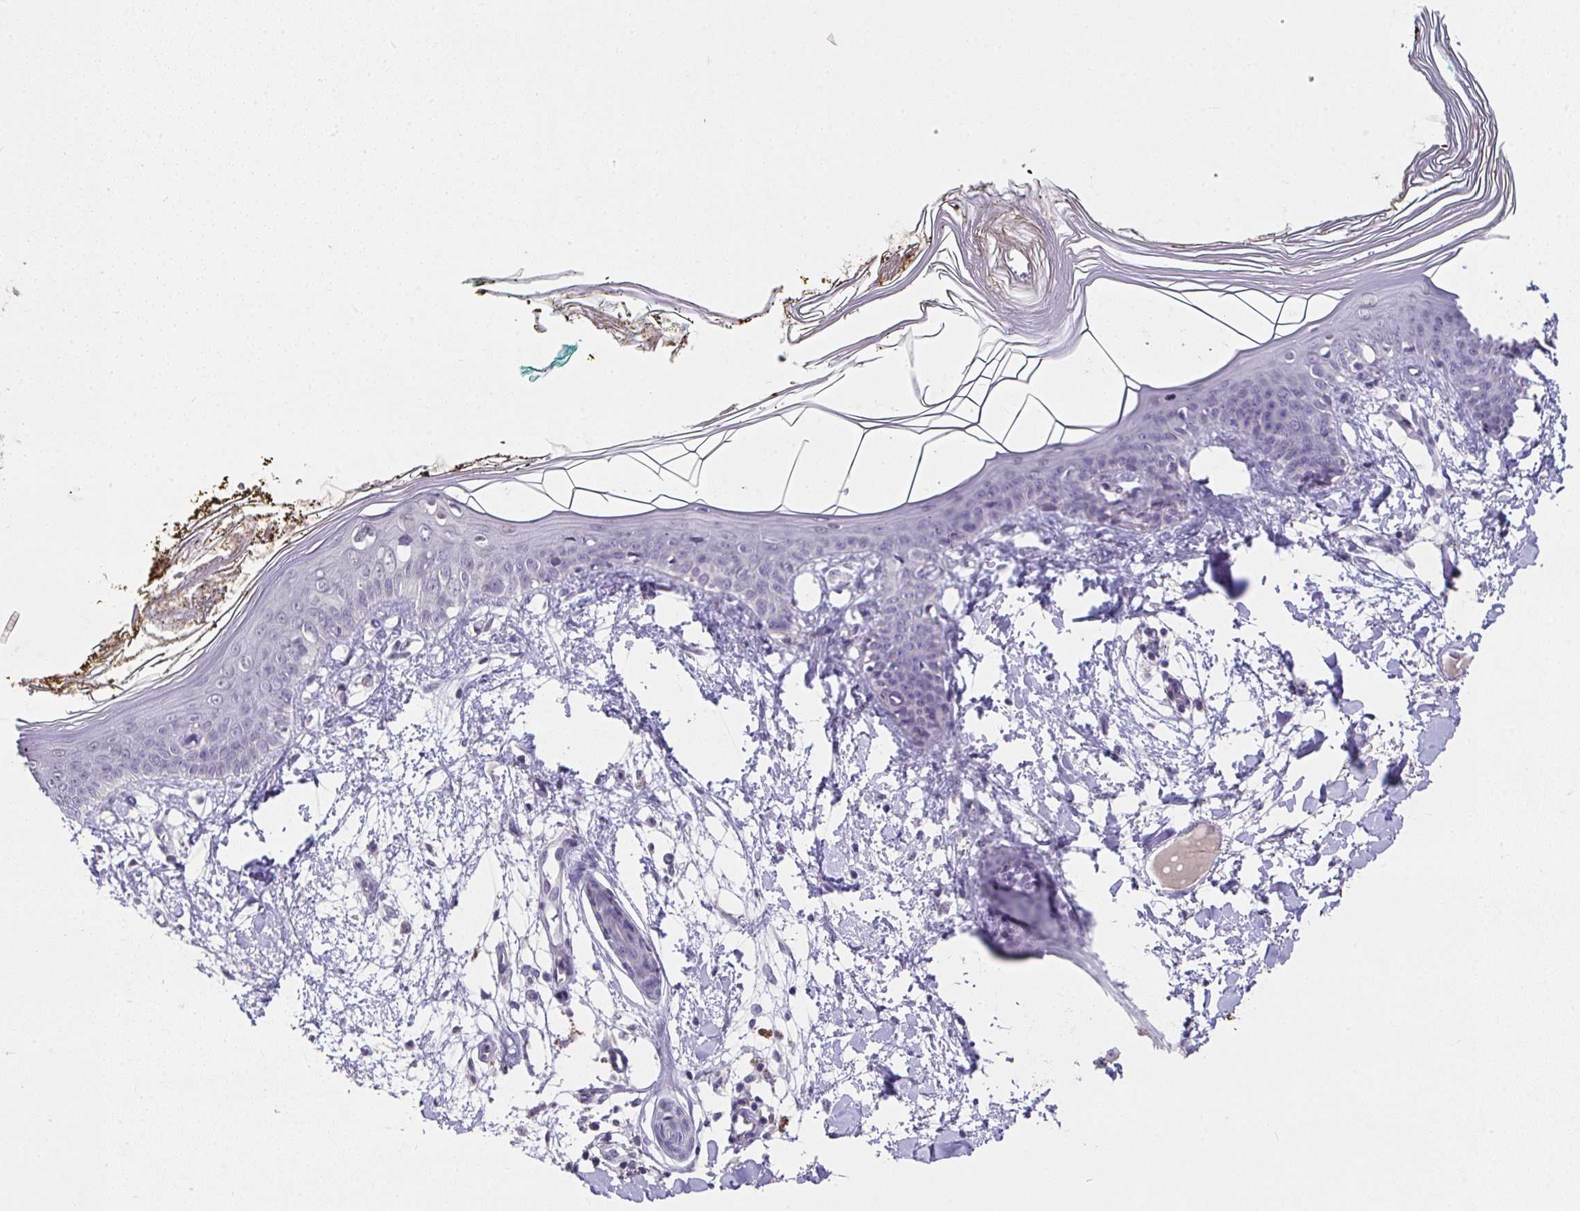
{"staining": {"intensity": "negative", "quantity": "none", "location": "none"}, "tissue": "skin", "cell_type": "Fibroblasts", "image_type": "normal", "snomed": [{"axis": "morphology", "description": "Normal tissue, NOS"}, {"axis": "topography", "description": "Skin"}], "caption": "The micrograph demonstrates no staining of fibroblasts in unremarkable skin. (Brightfield microscopy of DAB immunohistochemistry (IHC) at high magnification).", "gene": "GLTPD2", "patient": {"sex": "female", "age": 34}}